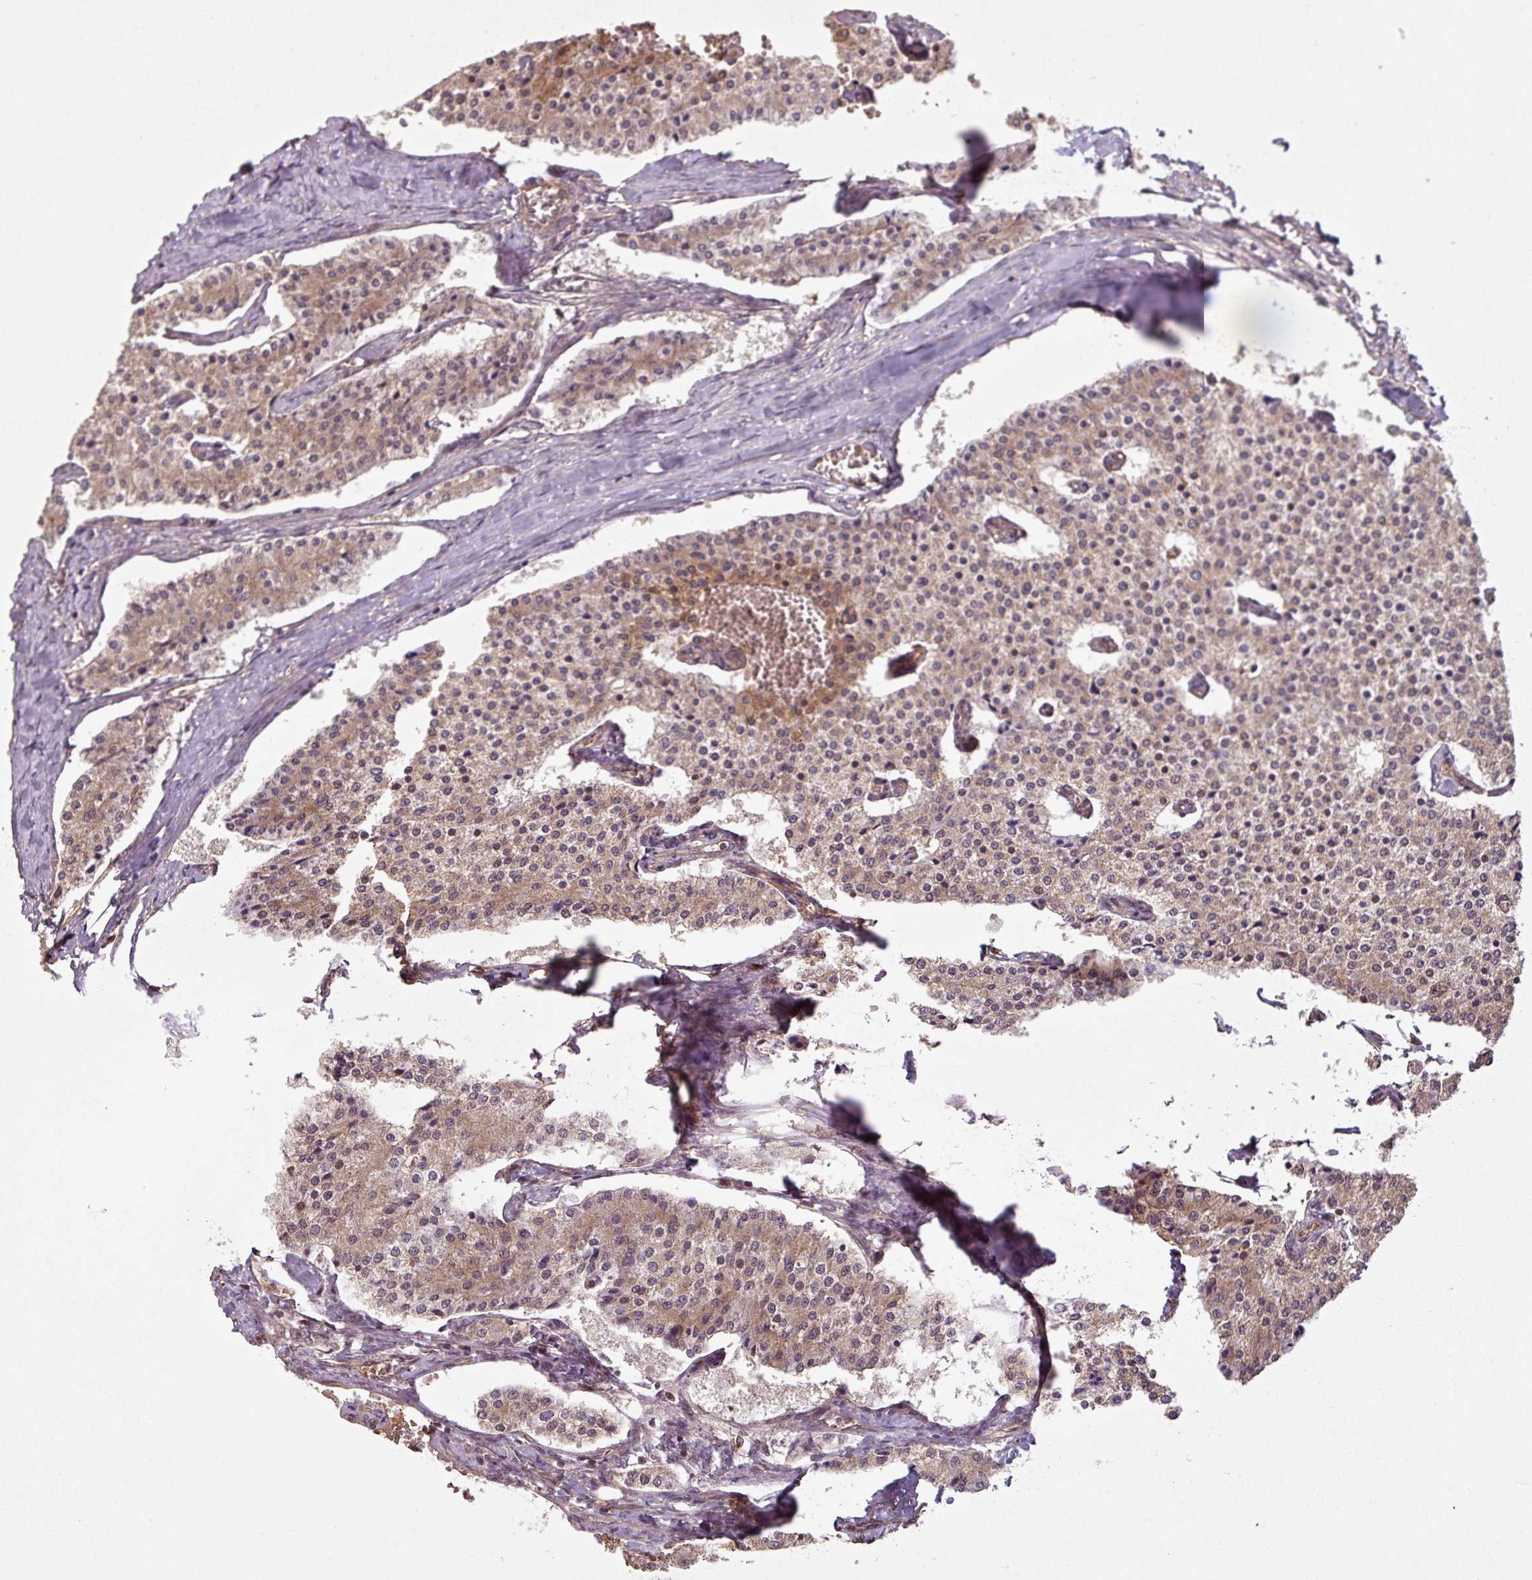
{"staining": {"intensity": "weak", "quantity": ">75%", "location": "cytoplasmic/membranous"}, "tissue": "carcinoid", "cell_type": "Tumor cells", "image_type": "cancer", "snomed": [{"axis": "morphology", "description": "Carcinoid, malignant, NOS"}, {"axis": "topography", "description": "Colon"}], "caption": "Carcinoid stained for a protein displays weak cytoplasmic/membranous positivity in tumor cells.", "gene": "NHSL2", "patient": {"sex": "female", "age": 52}}